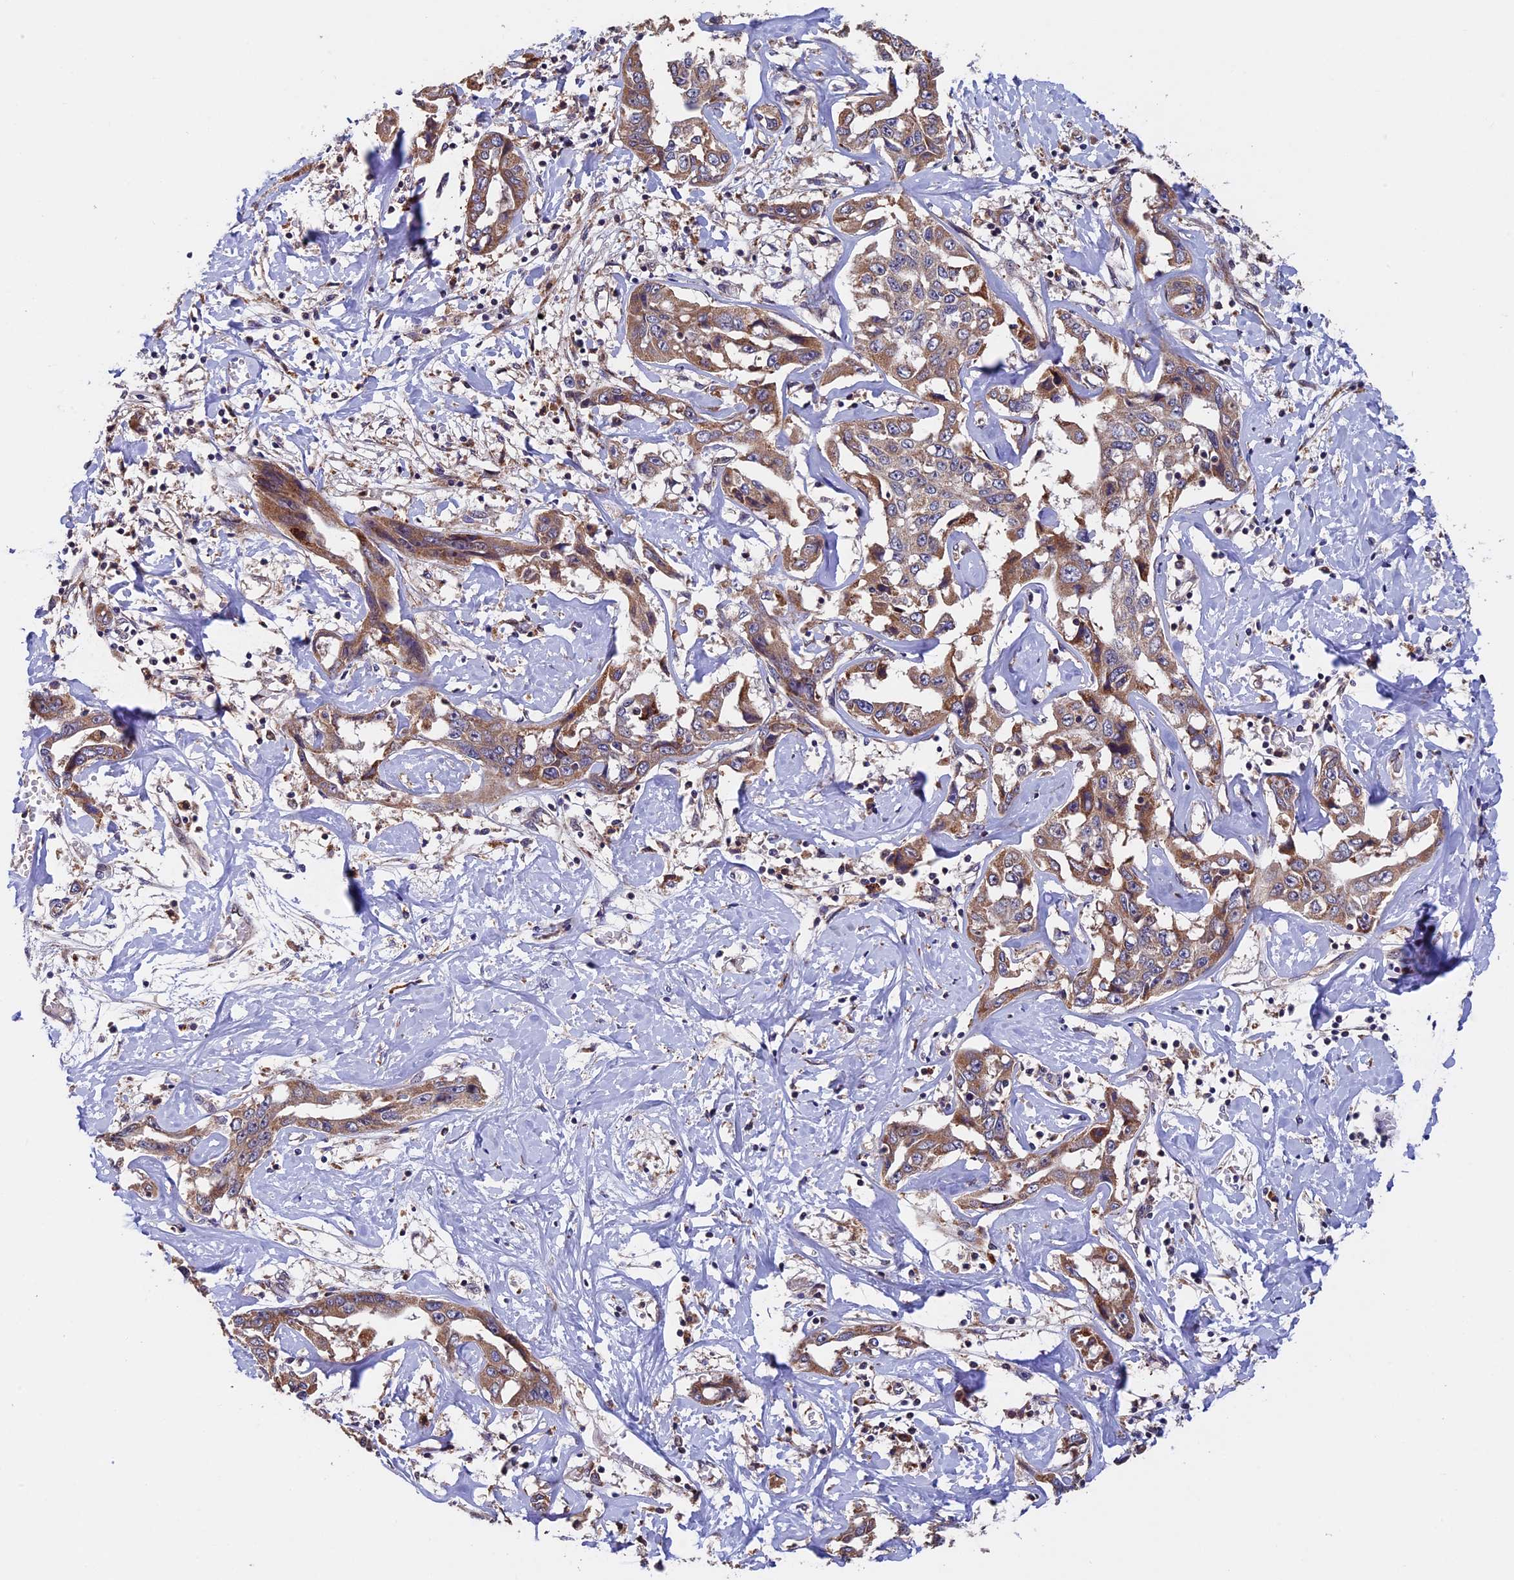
{"staining": {"intensity": "moderate", "quantity": ">75%", "location": "cytoplasmic/membranous"}, "tissue": "liver cancer", "cell_type": "Tumor cells", "image_type": "cancer", "snomed": [{"axis": "morphology", "description": "Cholangiocarcinoma"}, {"axis": "topography", "description": "Liver"}], "caption": "Immunohistochemical staining of human liver cholangiocarcinoma displays medium levels of moderate cytoplasmic/membranous expression in about >75% of tumor cells.", "gene": "RNF17", "patient": {"sex": "male", "age": 59}}